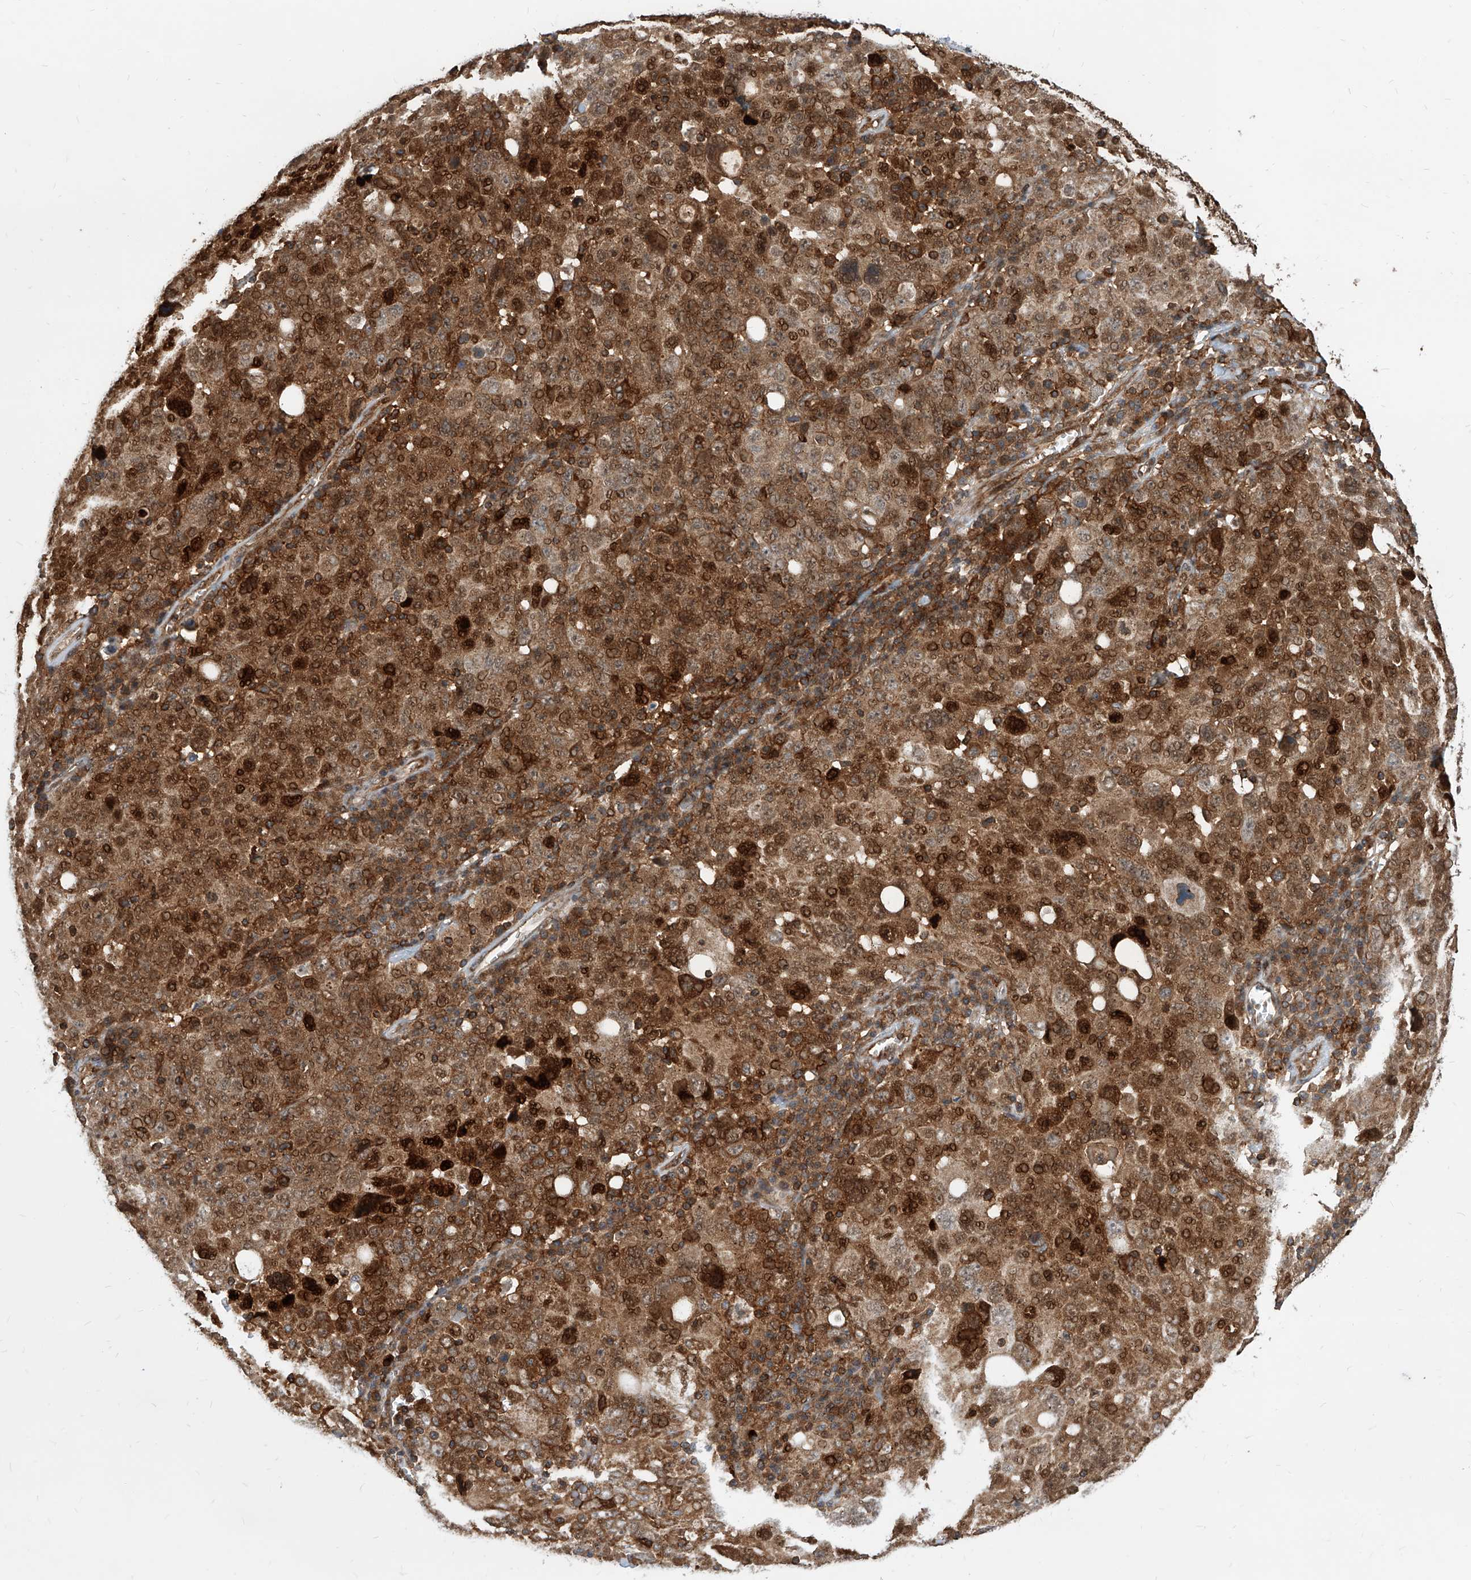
{"staining": {"intensity": "strong", "quantity": ">75%", "location": "cytoplasmic/membranous,nuclear"}, "tissue": "ovarian cancer", "cell_type": "Tumor cells", "image_type": "cancer", "snomed": [{"axis": "morphology", "description": "Carcinoma, endometroid"}, {"axis": "topography", "description": "Ovary"}], "caption": "Immunohistochemistry (IHC) image of neoplastic tissue: human ovarian cancer stained using immunohistochemistry displays high levels of strong protein expression localized specifically in the cytoplasmic/membranous and nuclear of tumor cells, appearing as a cytoplasmic/membranous and nuclear brown color.", "gene": "MAGED2", "patient": {"sex": "female", "age": 62}}